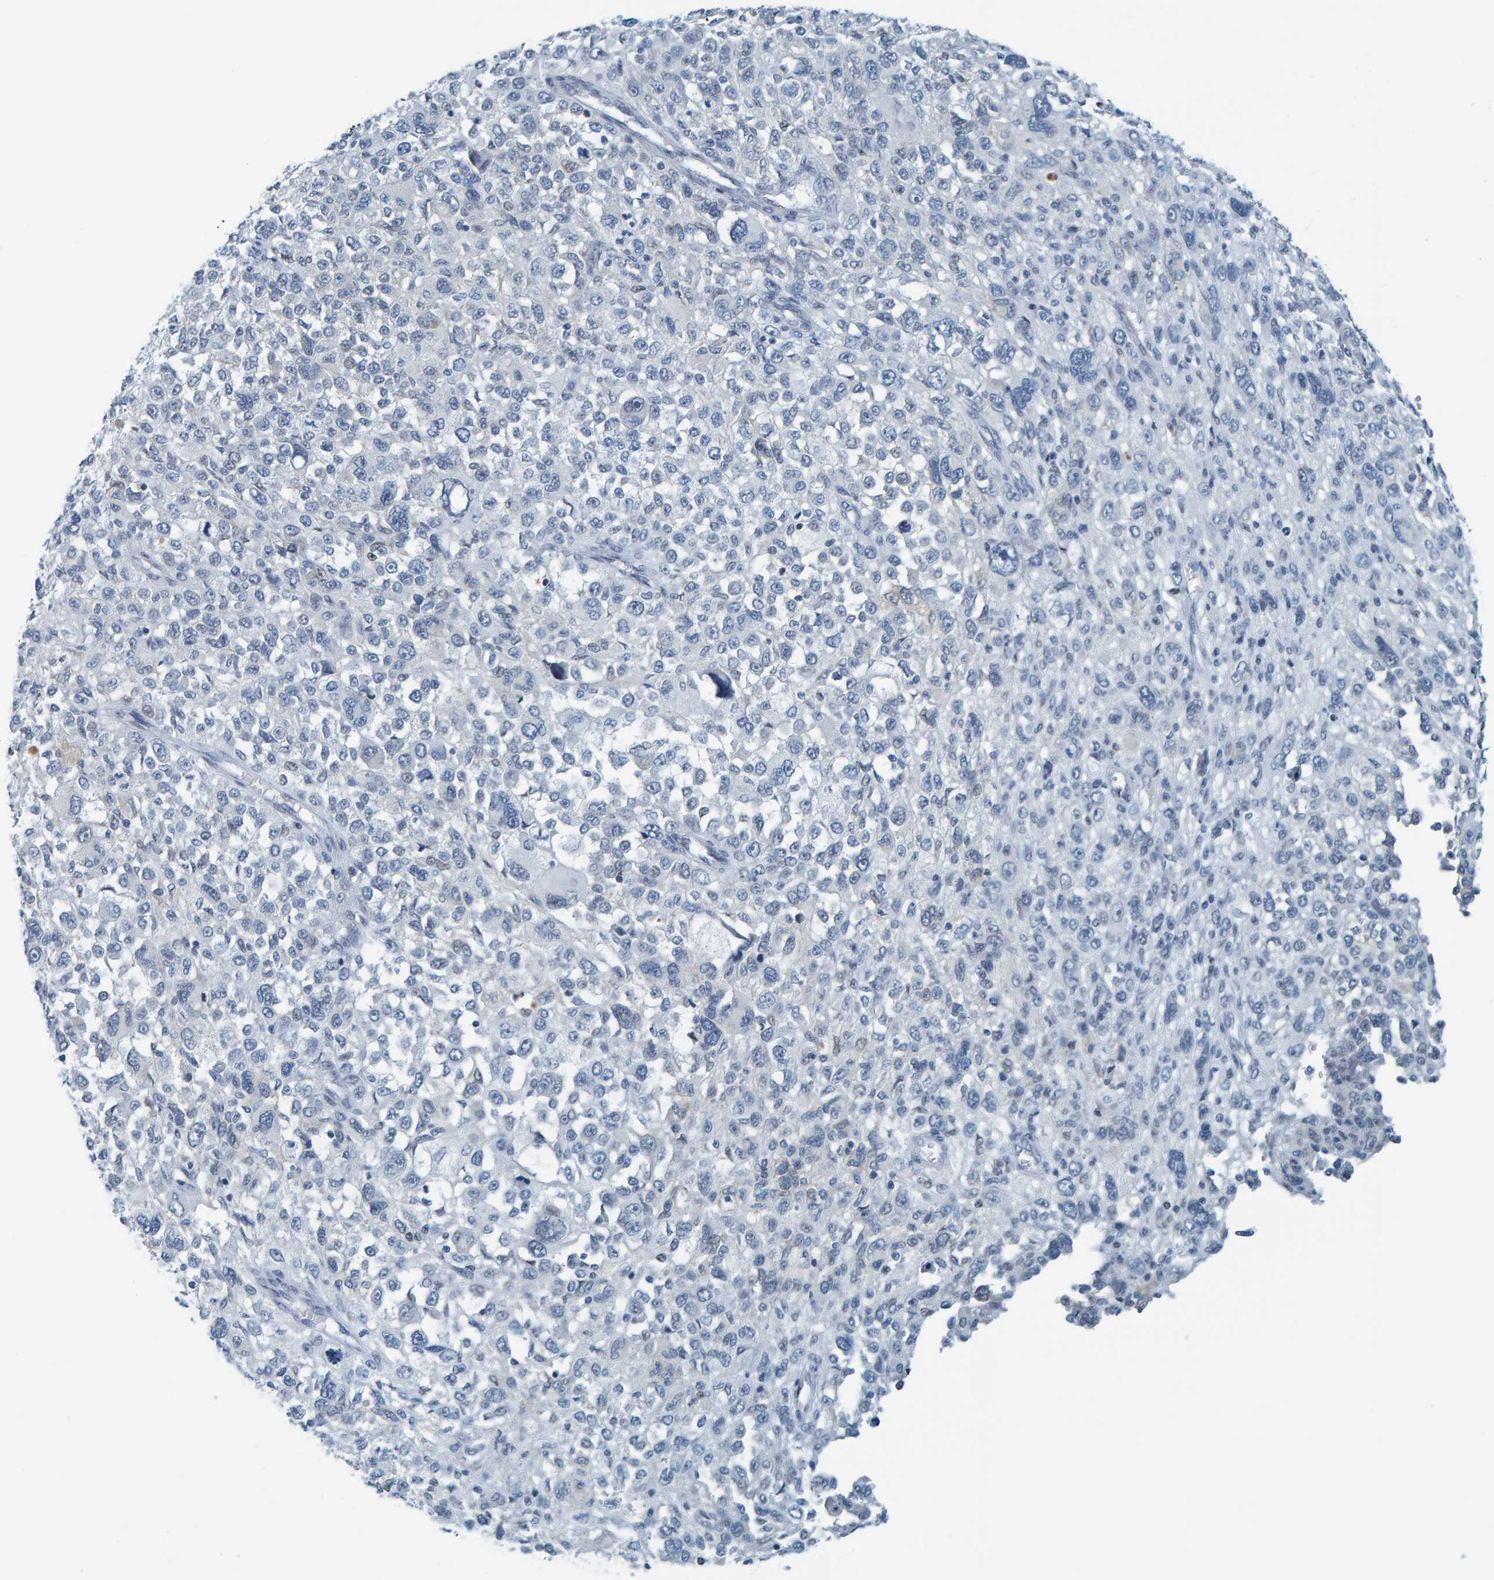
{"staining": {"intensity": "negative", "quantity": "none", "location": "none"}, "tissue": "melanoma", "cell_type": "Tumor cells", "image_type": "cancer", "snomed": [{"axis": "morphology", "description": "Malignant melanoma, NOS"}, {"axis": "topography", "description": "Skin"}], "caption": "The photomicrograph demonstrates no significant expression in tumor cells of melanoma.", "gene": "CNP", "patient": {"sex": "female", "age": 55}}